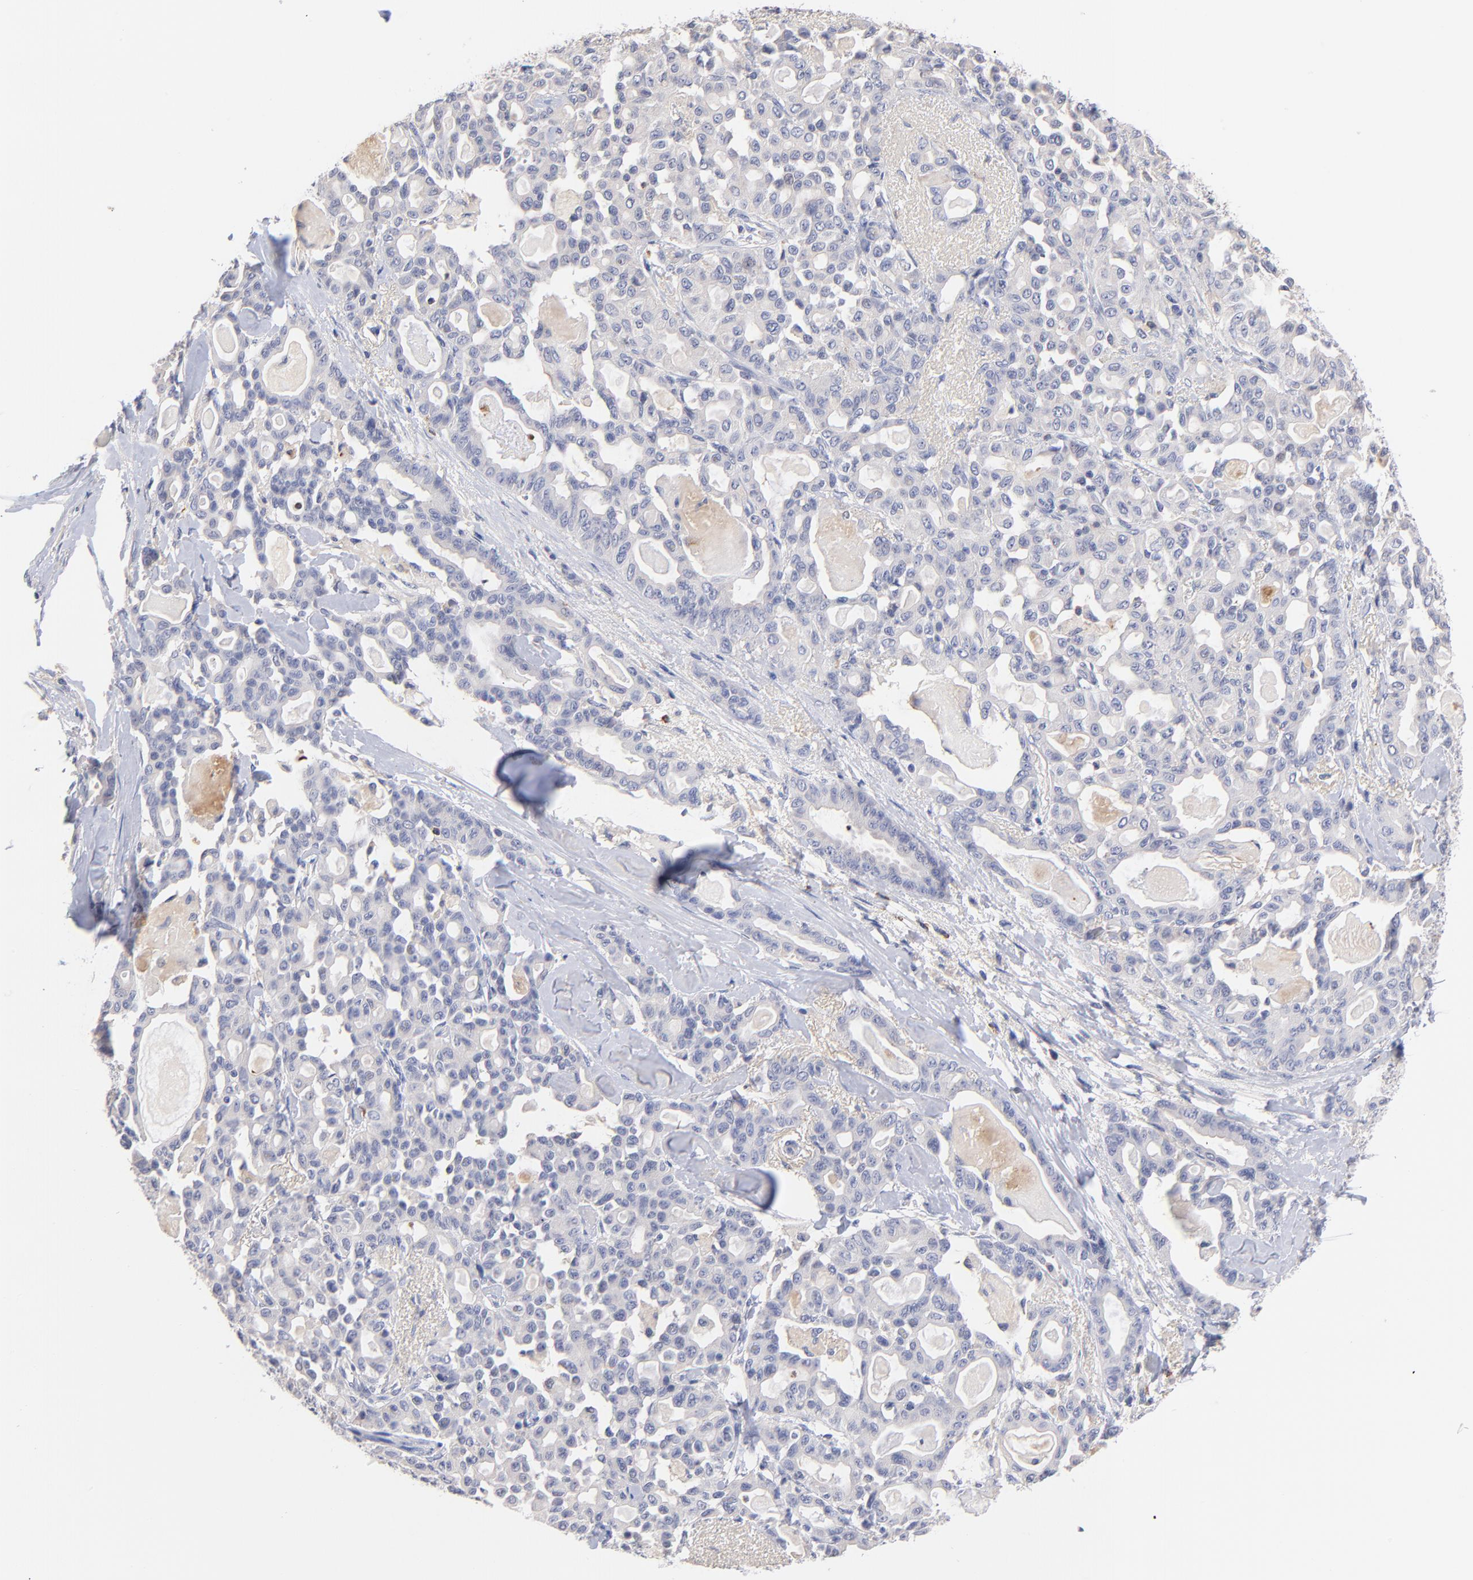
{"staining": {"intensity": "negative", "quantity": "none", "location": "none"}, "tissue": "pancreatic cancer", "cell_type": "Tumor cells", "image_type": "cancer", "snomed": [{"axis": "morphology", "description": "Adenocarcinoma, NOS"}, {"axis": "topography", "description": "Pancreas"}], "caption": "There is no significant positivity in tumor cells of pancreatic adenocarcinoma.", "gene": "KREMEN2", "patient": {"sex": "male", "age": 63}}